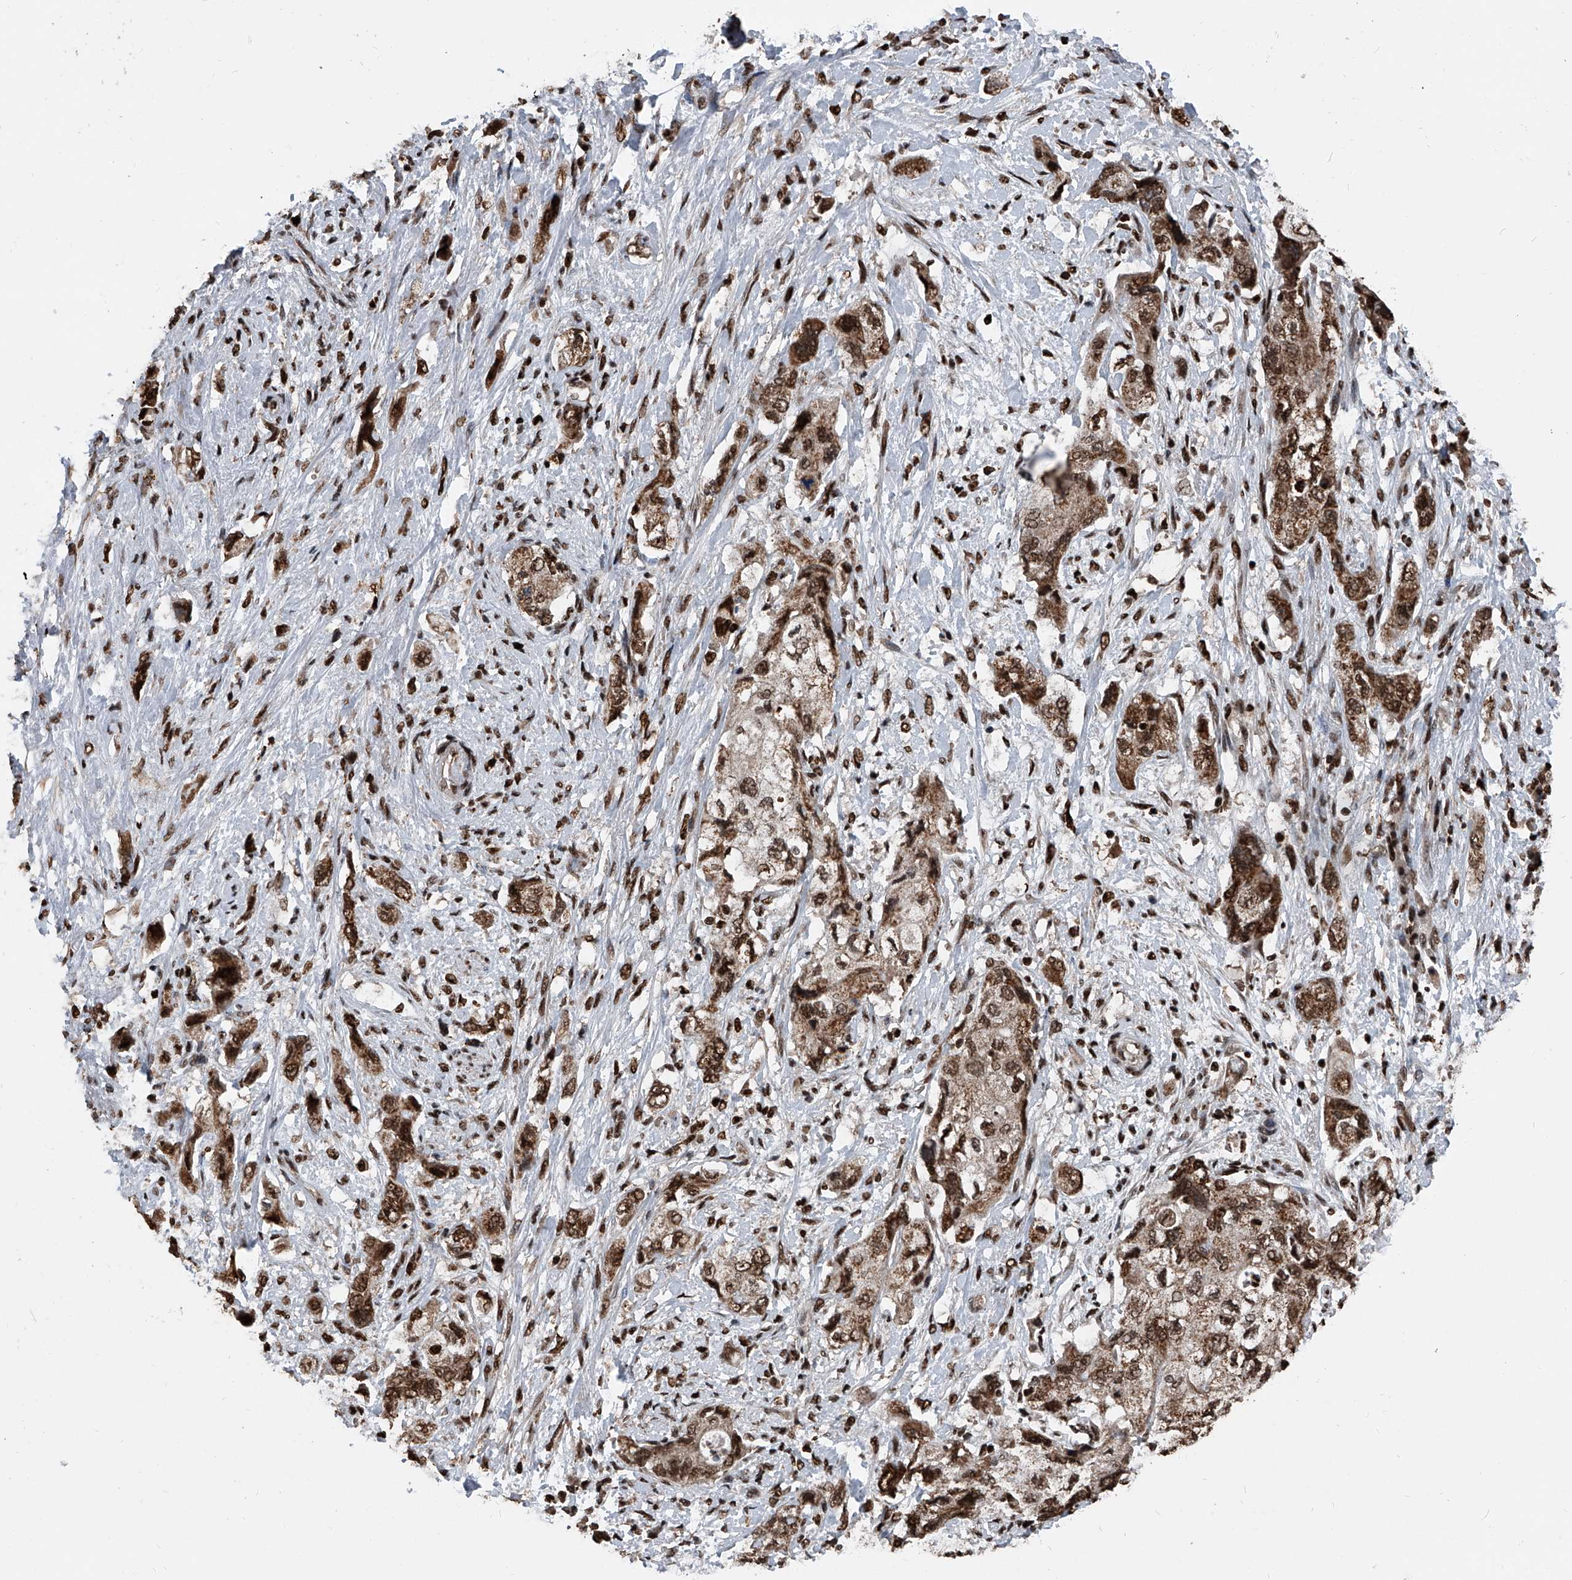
{"staining": {"intensity": "moderate", "quantity": ">75%", "location": "nuclear"}, "tissue": "pancreatic cancer", "cell_type": "Tumor cells", "image_type": "cancer", "snomed": [{"axis": "morphology", "description": "Adenocarcinoma, NOS"}, {"axis": "topography", "description": "Pancreas"}], "caption": "Brown immunohistochemical staining in human adenocarcinoma (pancreatic) reveals moderate nuclear positivity in about >75% of tumor cells.", "gene": "FKBP5", "patient": {"sex": "female", "age": 73}}